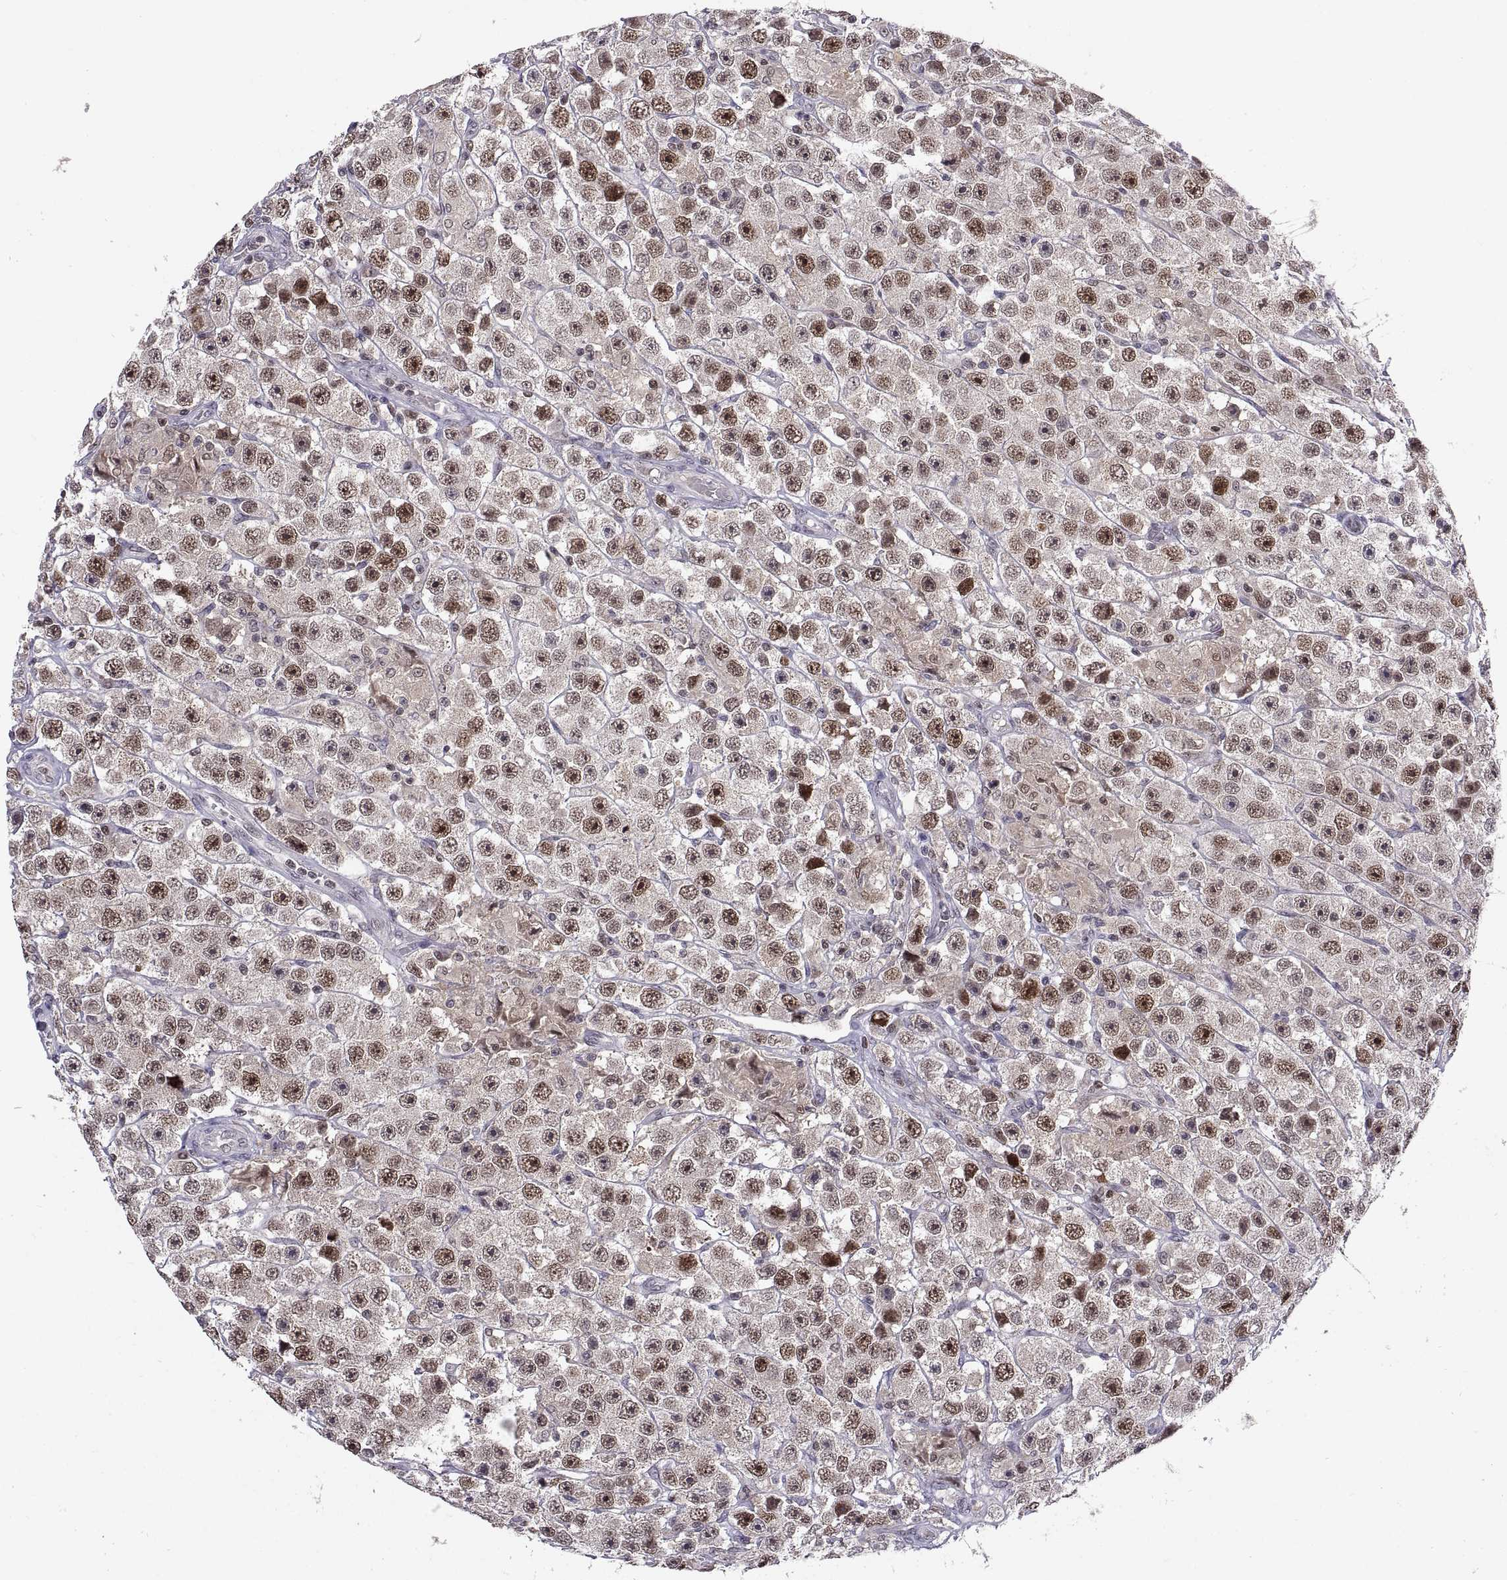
{"staining": {"intensity": "moderate", "quantity": "25%-75%", "location": "nuclear"}, "tissue": "testis cancer", "cell_type": "Tumor cells", "image_type": "cancer", "snomed": [{"axis": "morphology", "description": "Seminoma, NOS"}, {"axis": "topography", "description": "Testis"}], "caption": "Testis cancer stained for a protein (brown) reveals moderate nuclear positive positivity in about 25%-75% of tumor cells.", "gene": "CHFR", "patient": {"sex": "male", "age": 45}}